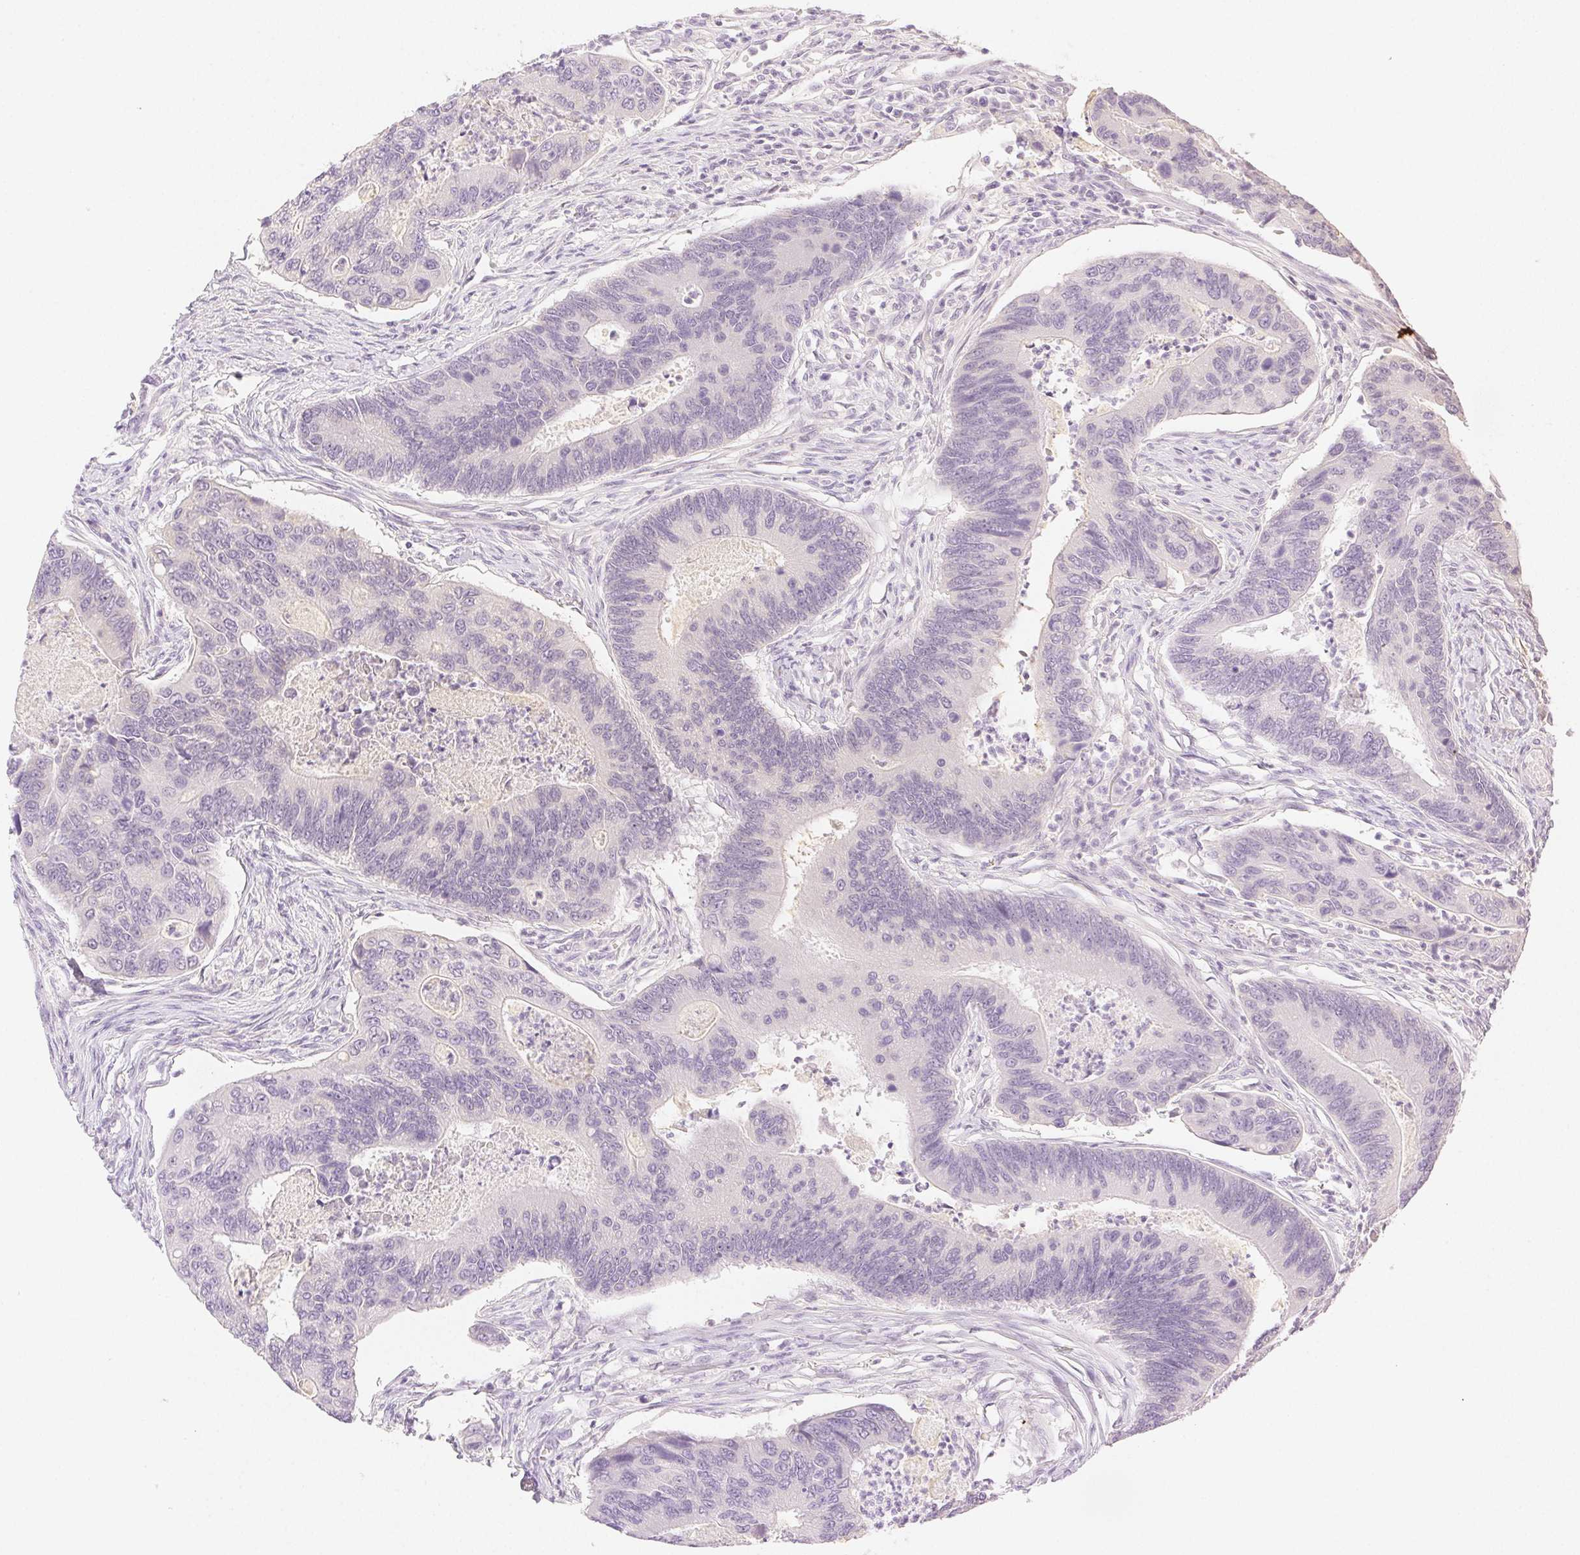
{"staining": {"intensity": "negative", "quantity": "none", "location": "none"}, "tissue": "colorectal cancer", "cell_type": "Tumor cells", "image_type": "cancer", "snomed": [{"axis": "morphology", "description": "Adenocarcinoma, NOS"}, {"axis": "topography", "description": "Colon"}], "caption": "DAB (3,3'-diaminobenzidine) immunohistochemical staining of colorectal cancer exhibits no significant positivity in tumor cells. (Stains: DAB (3,3'-diaminobenzidine) immunohistochemistry (IHC) with hematoxylin counter stain, Microscopy: brightfield microscopy at high magnification).", "gene": "SPACA4", "patient": {"sex": "female", "age": 67}}